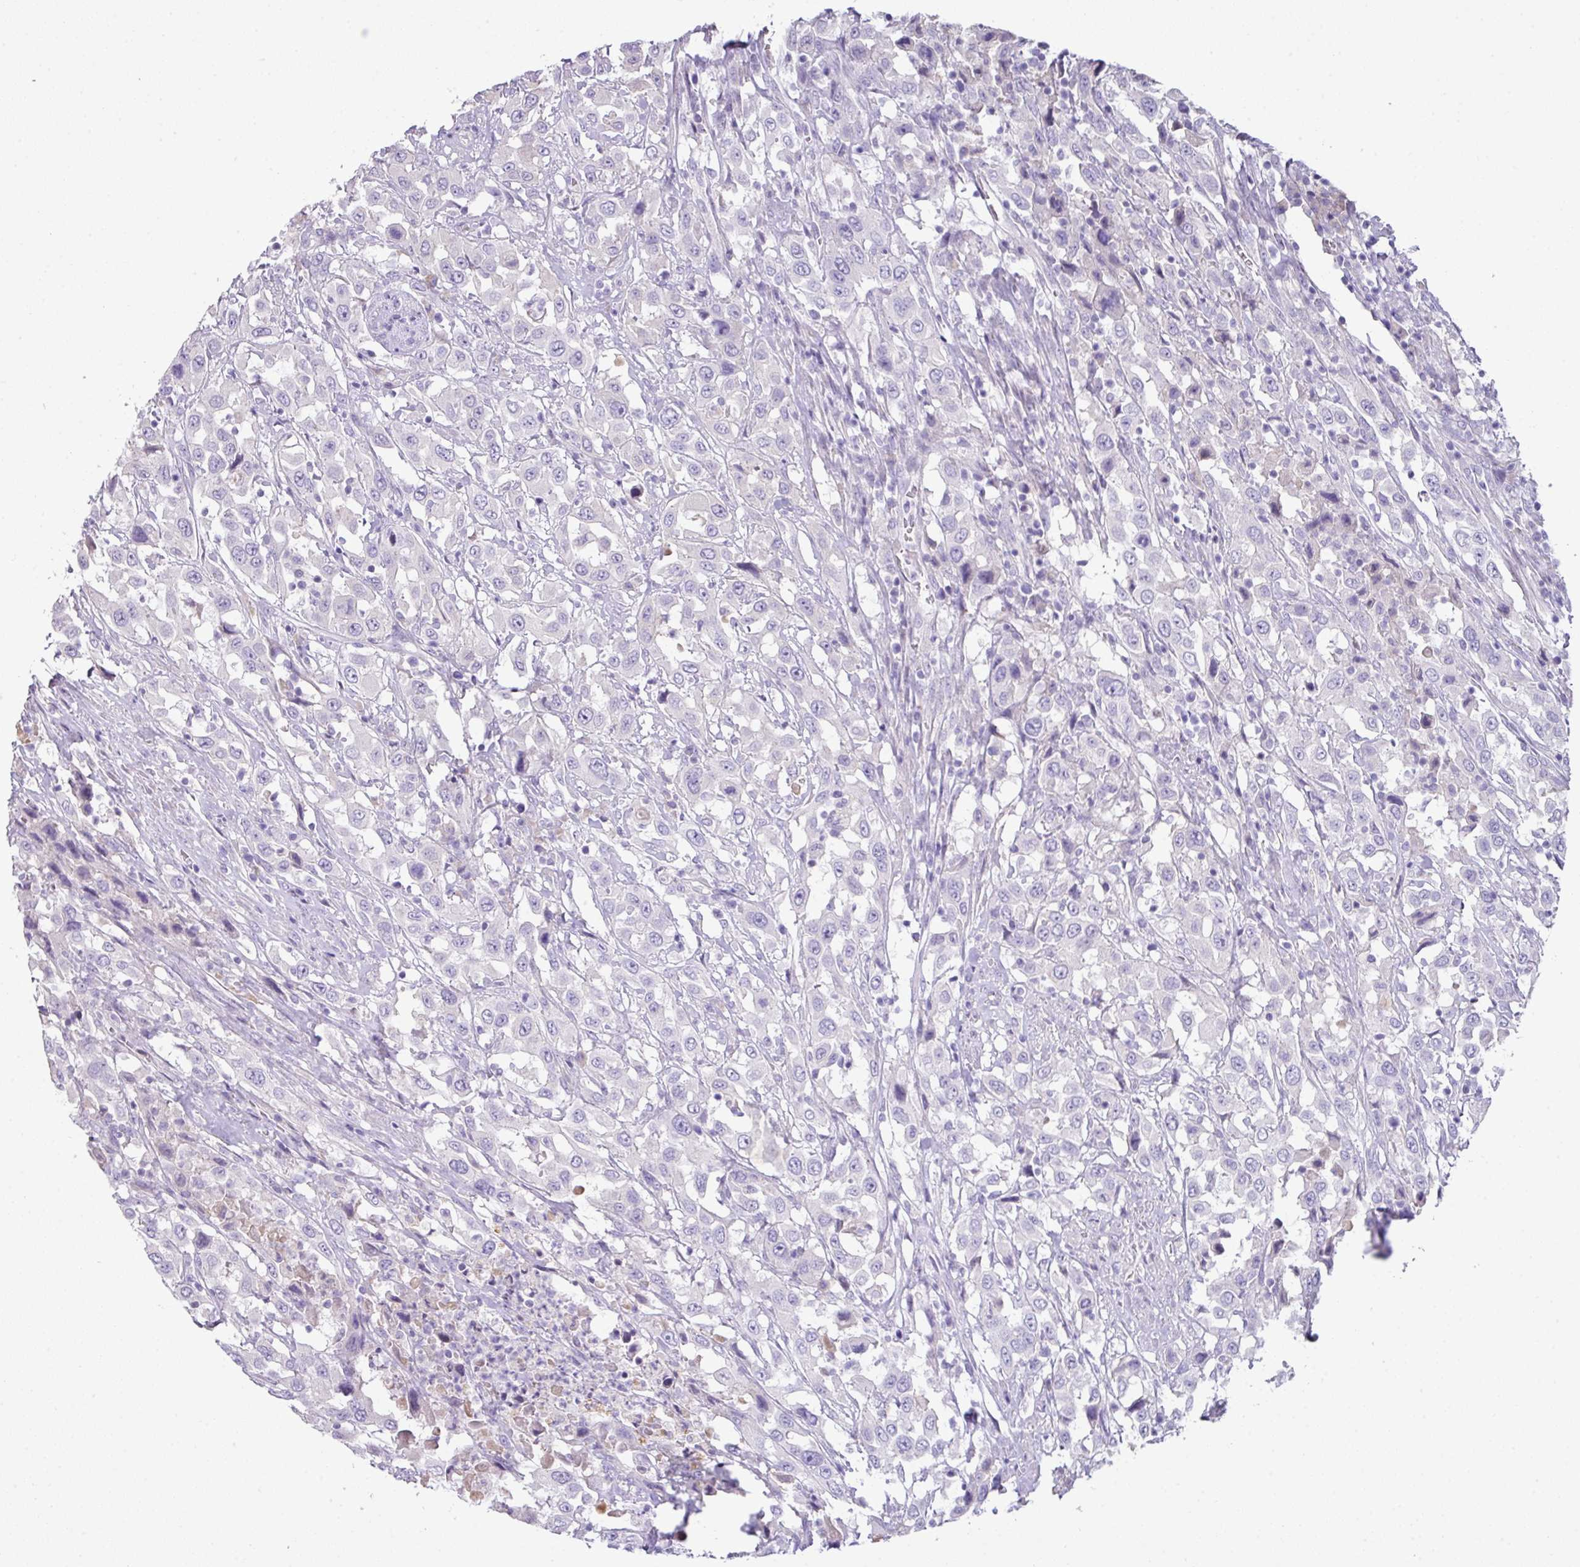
{"staining": {"intensity": "negative", "quantity": "none", "location": "none"}, "tissue": "urothelial cancer", "cell_type": "Tumor cells", "image_type": "cancer", "snomed": [{"axis": "morphology", "description": "Urothelial carcinoma, High grade"}, {"axis": "topography", "description": "Urinary bladder"}], "caption": "This is an immunohistochemistry (IHC) micrograph of urothelial cancer. There is no positivity in tumor cells.", "gene": "OR6C6", "patient": {"sex": "male", "age": 61}}